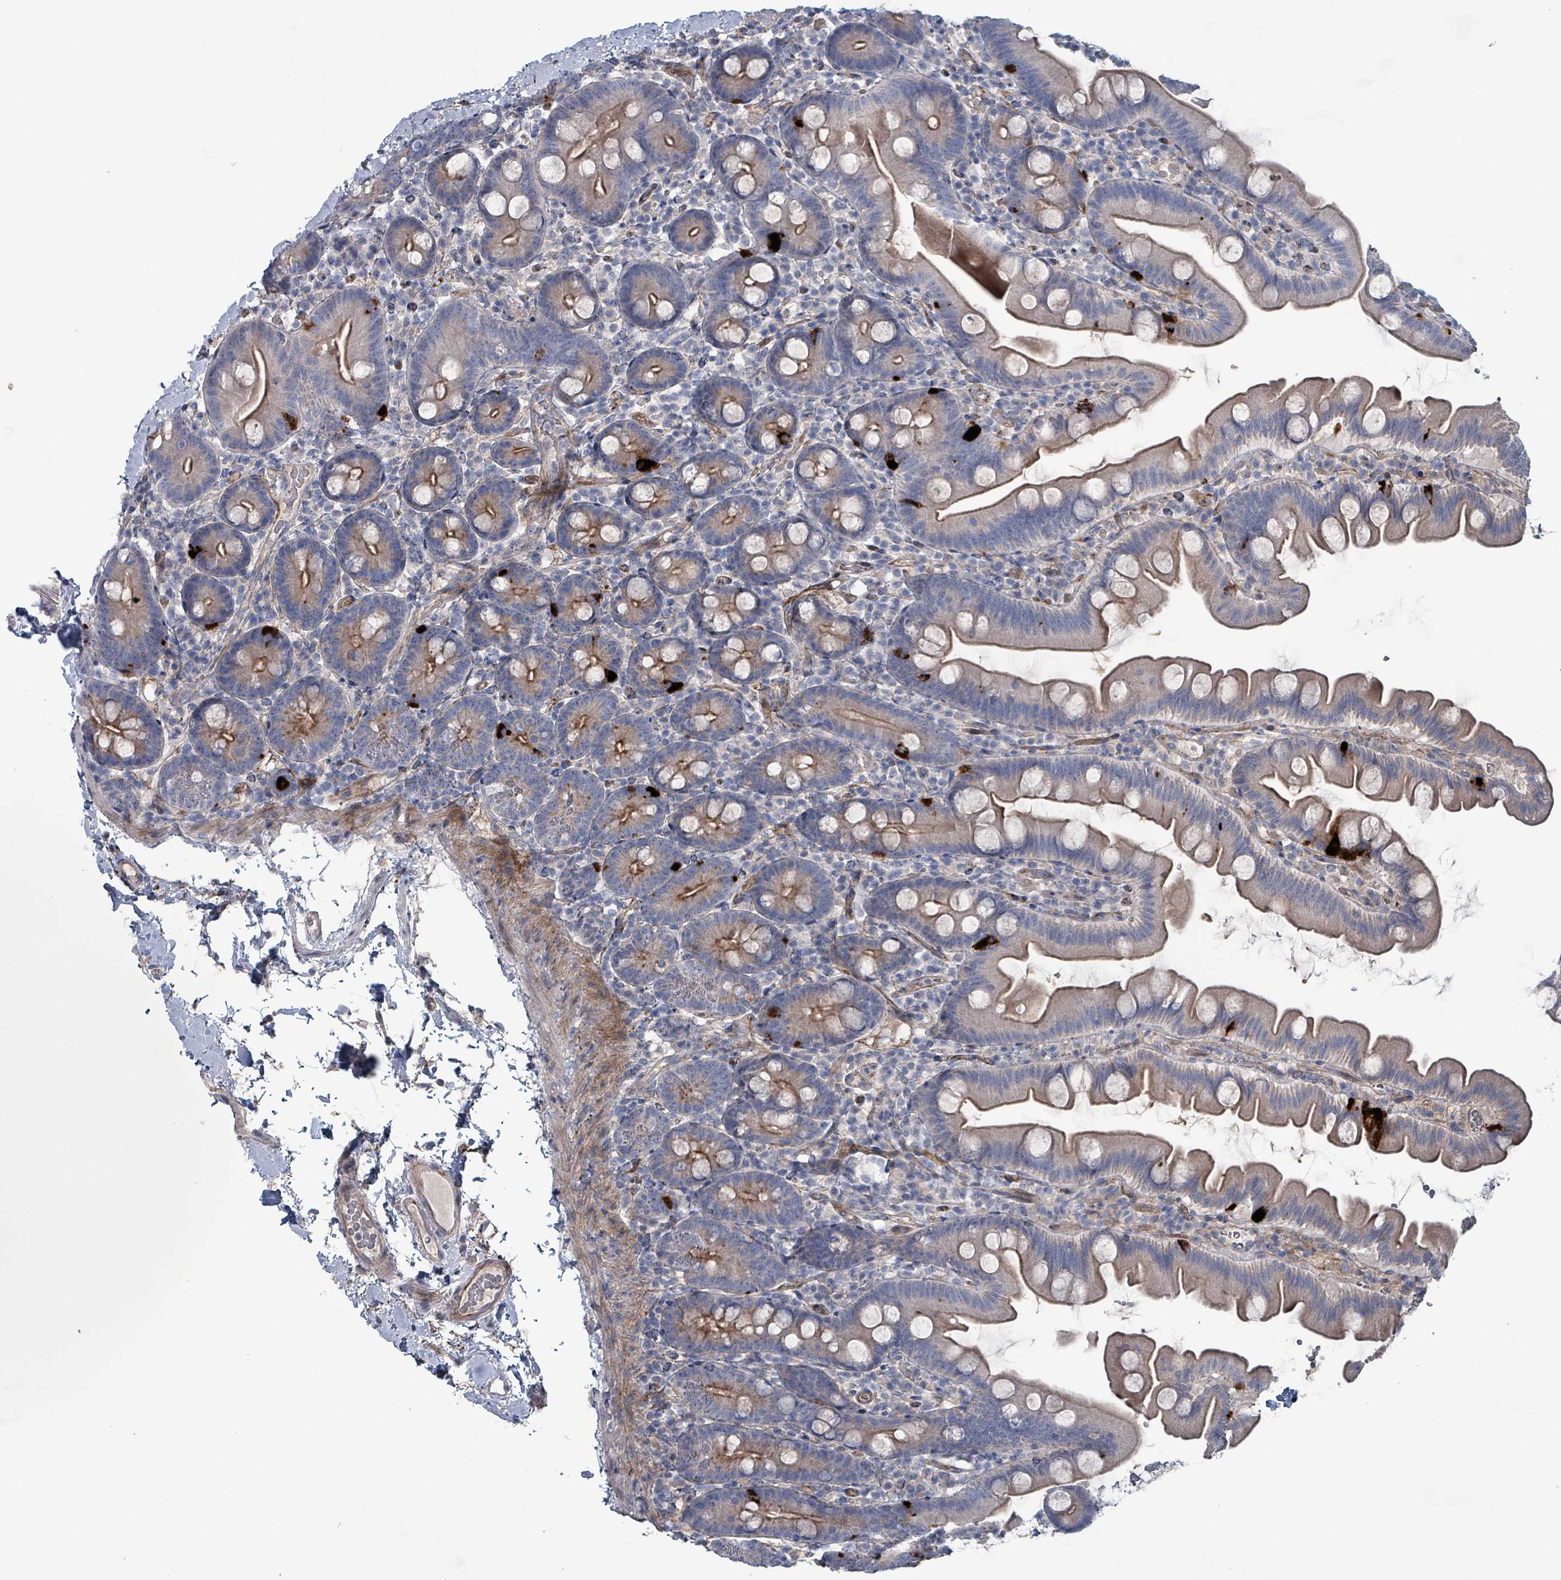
{"staining": {"intensity": "moderate", "quantity": ">75%", "location": "cytoplasmic/membranous"}, "tissue": "small intestine", "cell_type": "Glandular cells", "image_type": "normal", "snomed": [{"axis": "morphology", "description": "Normal tissue, NOS"}, {"axis": "topography", "description": "Small intestine"}], "caption": "Glandular cells display medium levels of moderate cytoplasmic/membranous staining in about >75% of cells in benign human small intestine.", "gene": "TAAR5", "patient": {"sex": "female", "age": 68}}